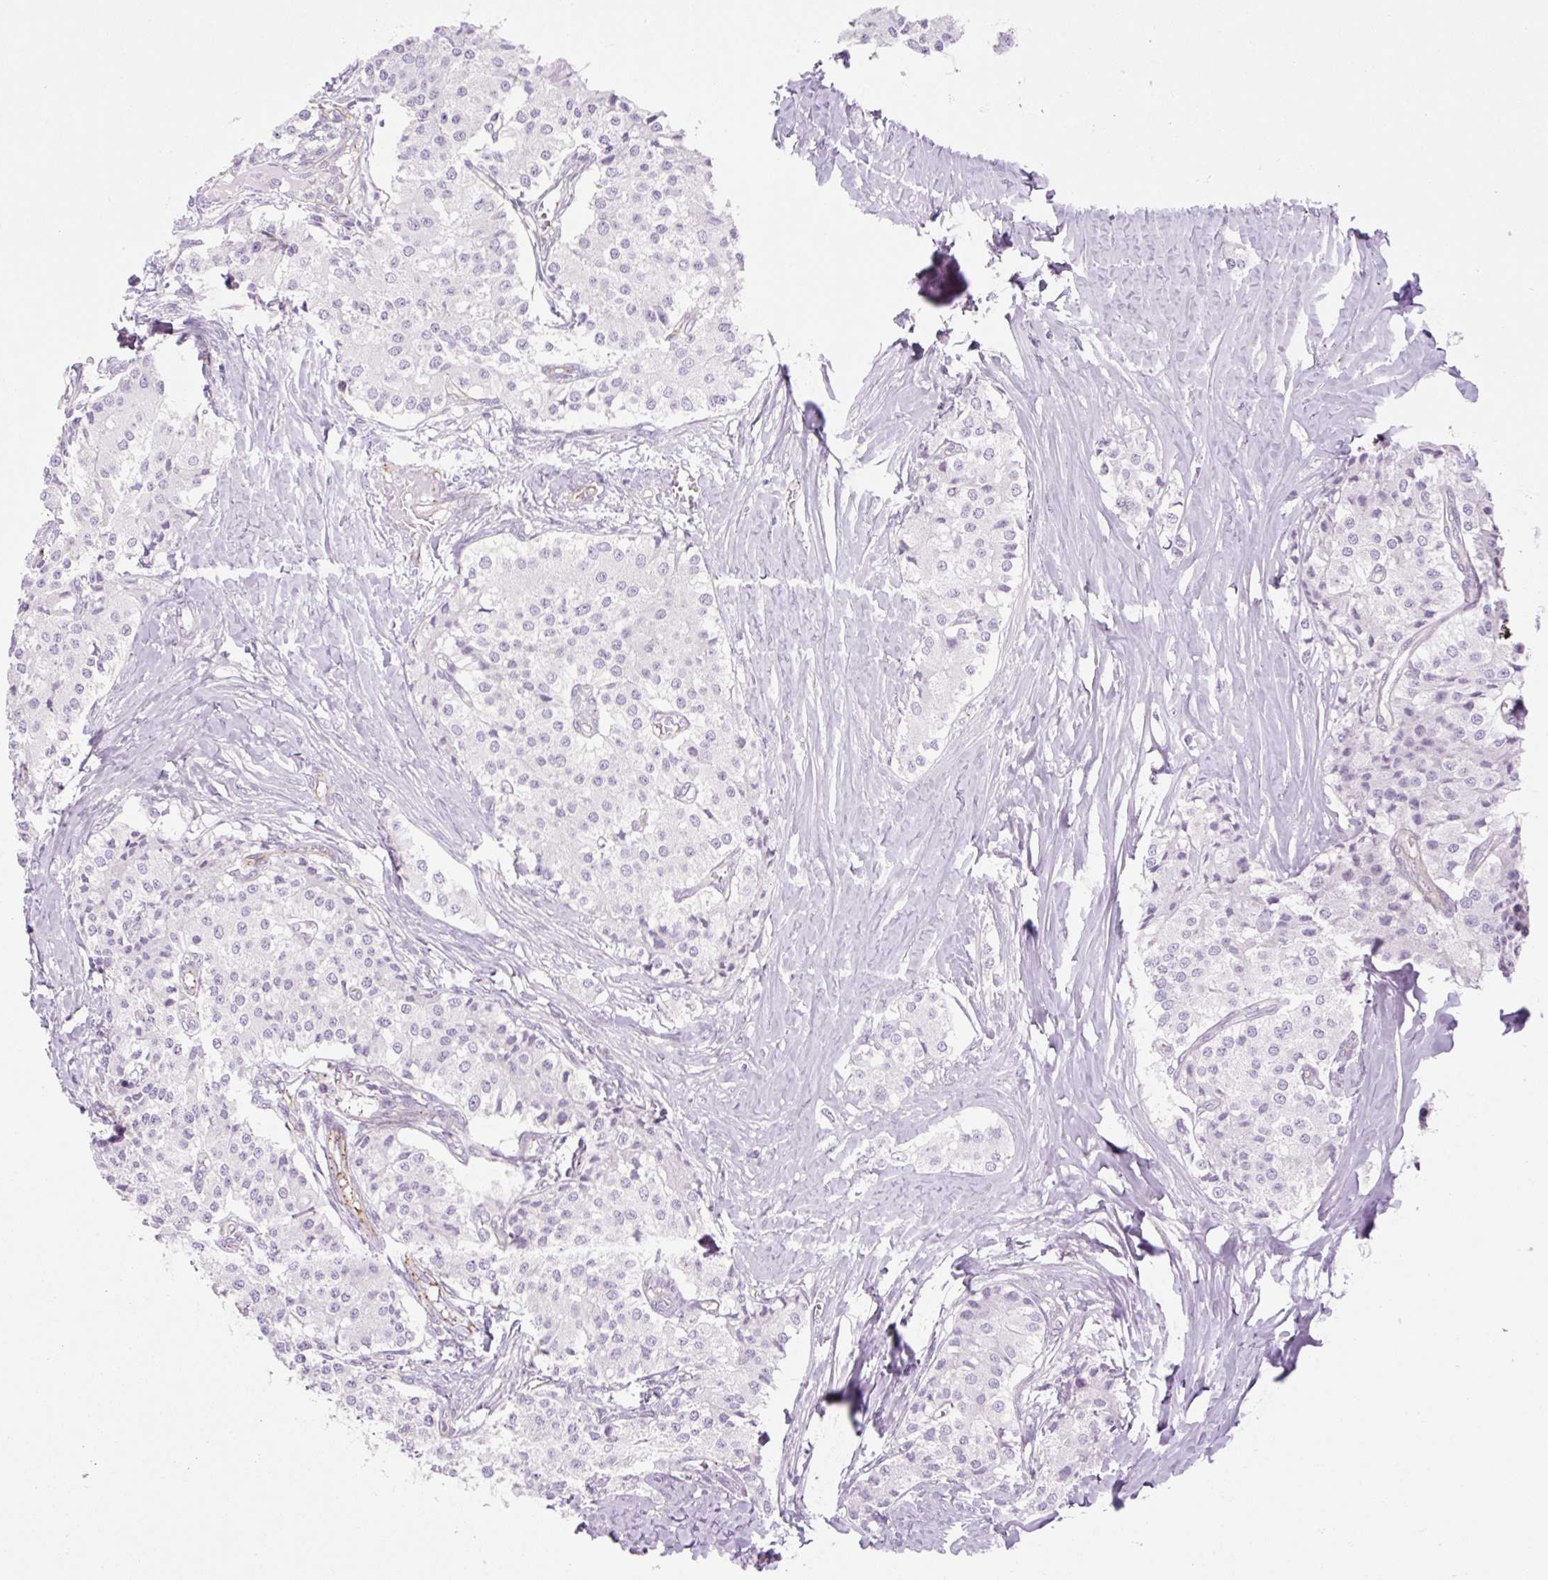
{"staining": {"intensity": "negative", "quantity": "none", "location": "none"}, "tissue": "carcinoid", "cell_type": "Tumor cells", "image_type": "cancer", "snomed": [{"axis": "morphology", "description": "Carcinoid, malignant, NOS"}, {"axis": "topography", "description": "Colon"}], "caption": "This micrograph is of carcinoid (malignant) stained with immunohistochemistry to label a protein in brown with the nuclei are counter-stained blue. There is no staining in tumor cells.", "gene": "EHD3", "patient": {"sex": "female", "age": 52}}